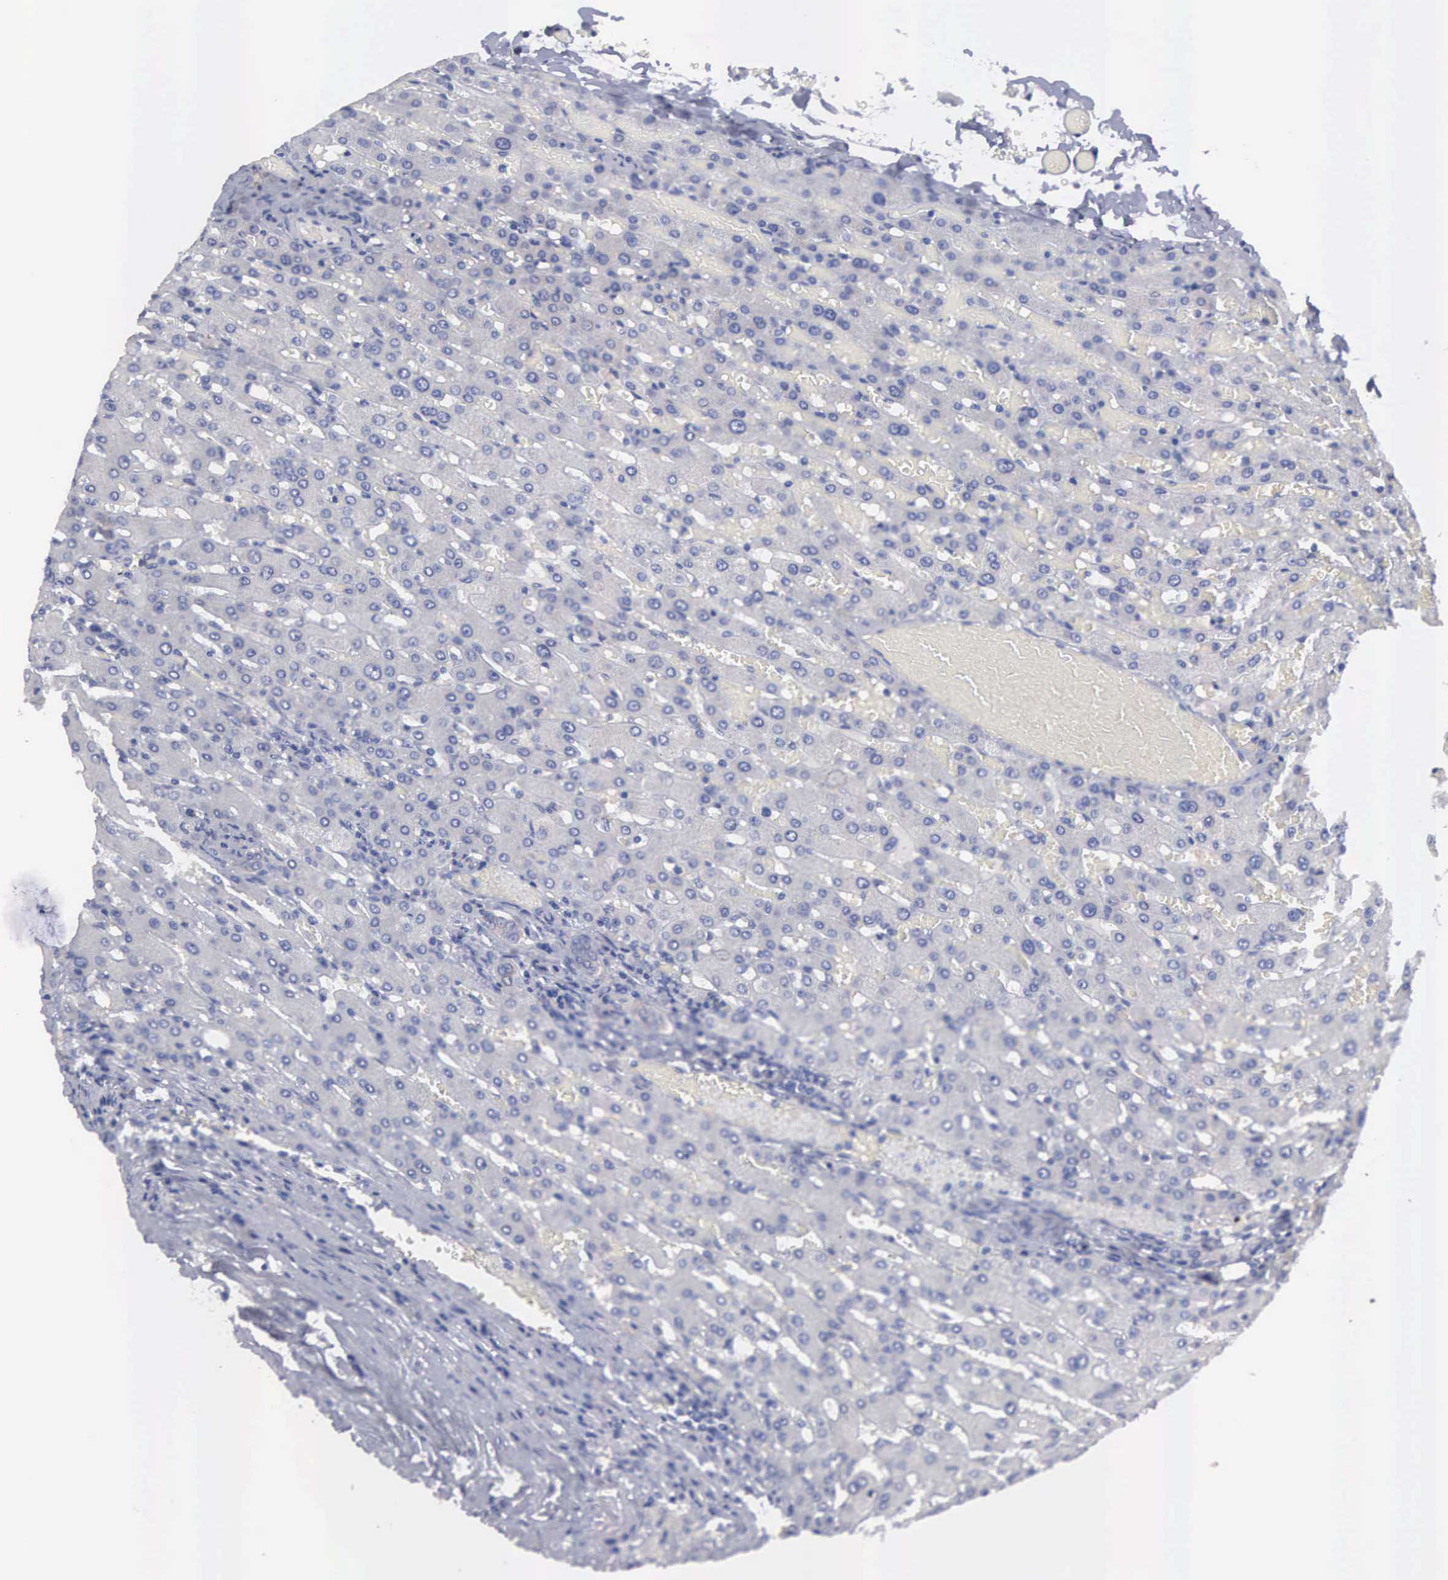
{"staining": {"intensity": "weak", "quantity": "<25%", "location": "cytoplasmic/membranous"}, "tissue": "liver", "cell_type": "Cholangiocytes", "image_type": "normal", "snomed": [{"axis": "morphology", "description": "Normal tissue, NOS"}, {"axis": "topography", "description": "Liver"}], "caption": "This micrograph is of normal liver stained with immunohistochemistry to label a protein in brown with the nuclei are counter-stained blue. There is no expression in cholangiocytes.", "gene": "CEP170B", "patient": {"sex": "female", "age": 30}}